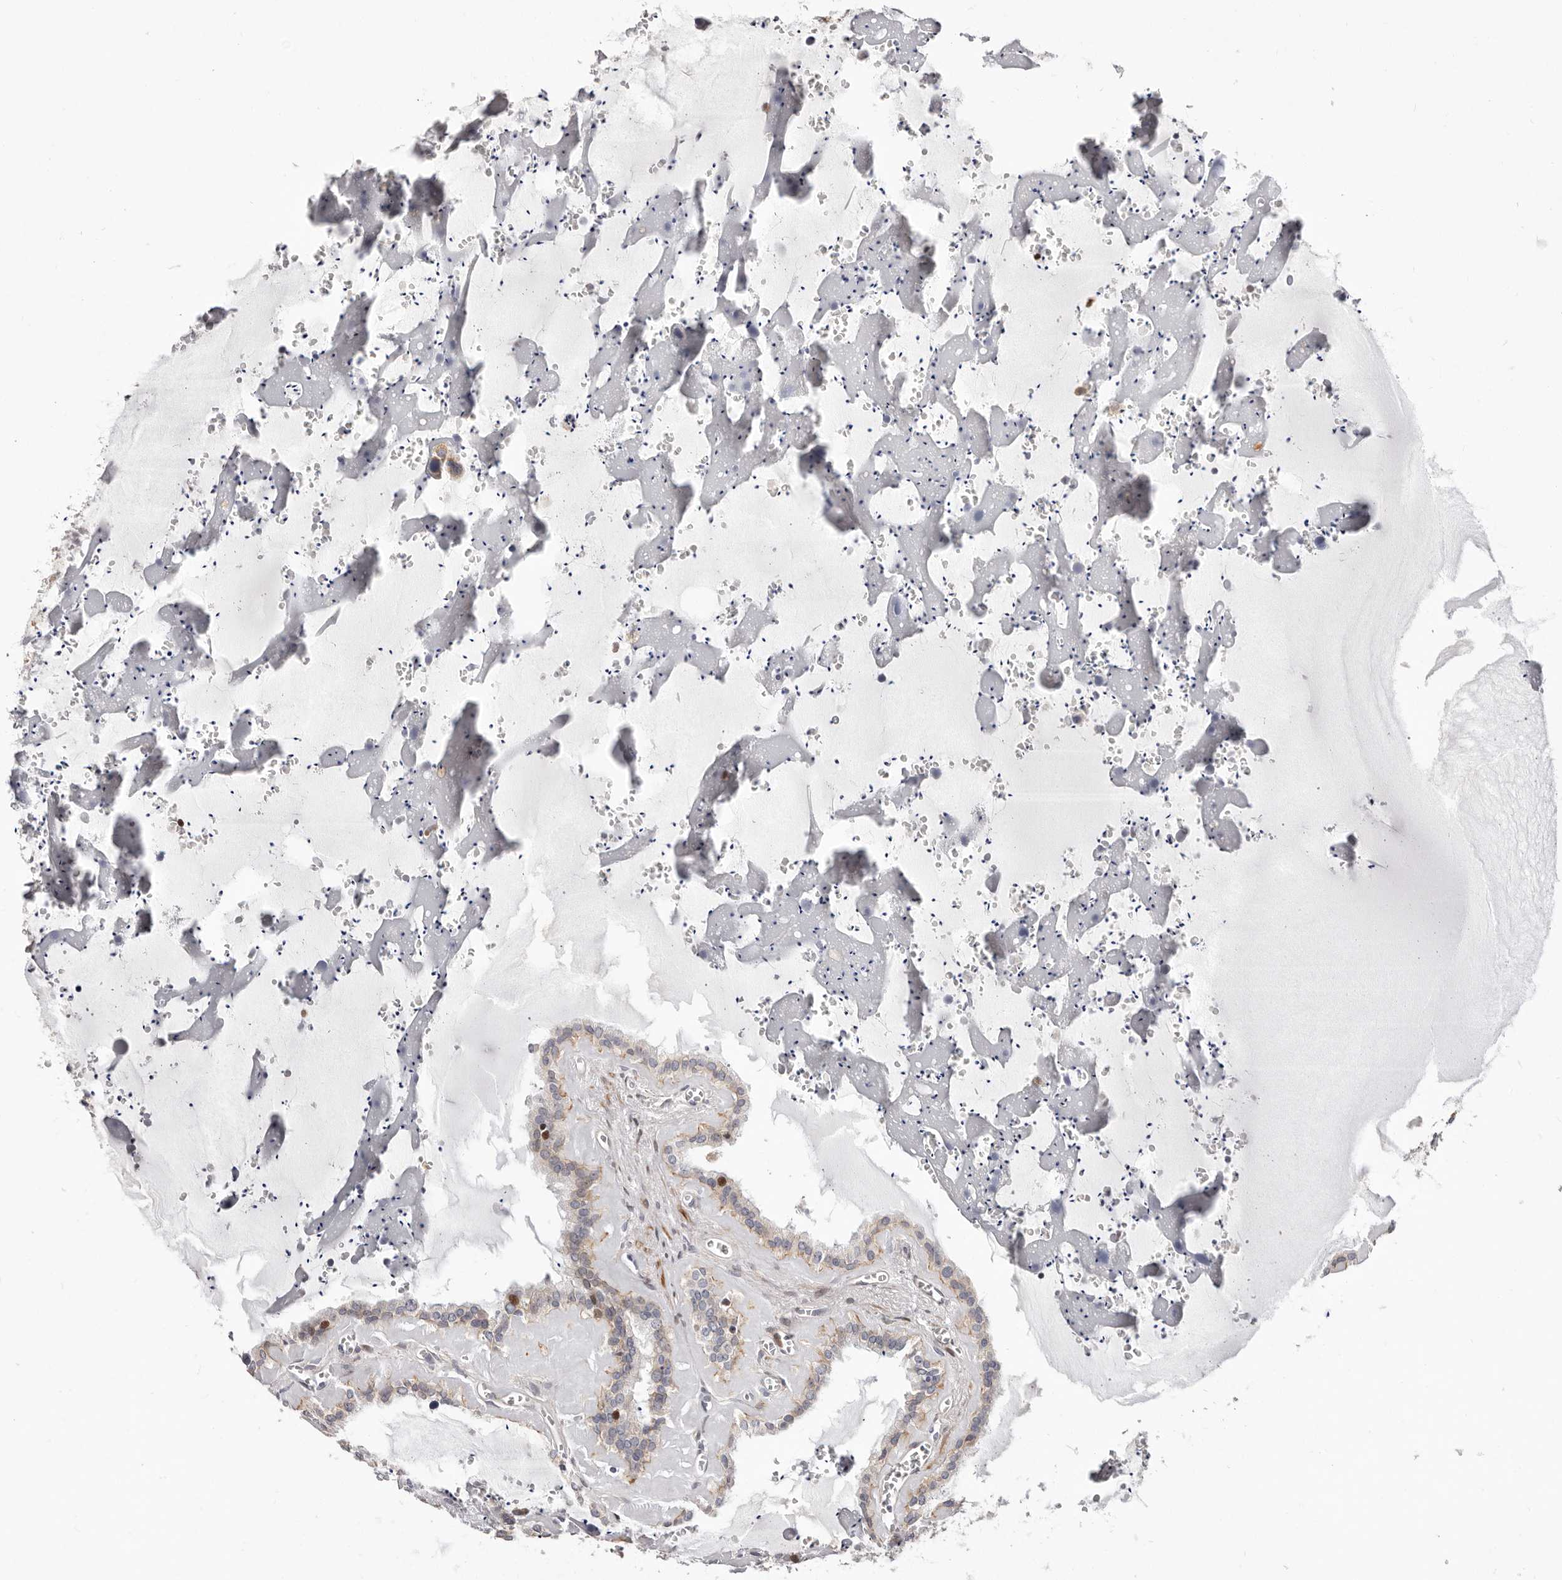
{"staining": {"intensity": "weak", "quantity": "25%-75%", "location": "cytoplasmic/membranous,nuclear"}, "tissue": "seminal vesicle", "cell_type": "Glandular cells", "image_type": "normal", "snomed": [{"axis": "morphology", "description": "Normal tissue, NOS"}, {"axis": "topography", "description": "Prostate"}, {"axis": "topography", "description": "Seminal veicle"}], "caption": "Brown immunohistochemical staining in unremarkable seminal vesicle exhibits weak cytoplasmic/membranous,nuclear positivity in about 25%-75% of glandular cells. (DAB (3,3'-diaminobenzidine) IHC with brightfield microscopy, high magnification).", "gene": "EPHX3", "patient": {"sex": "male", "age": 59}}